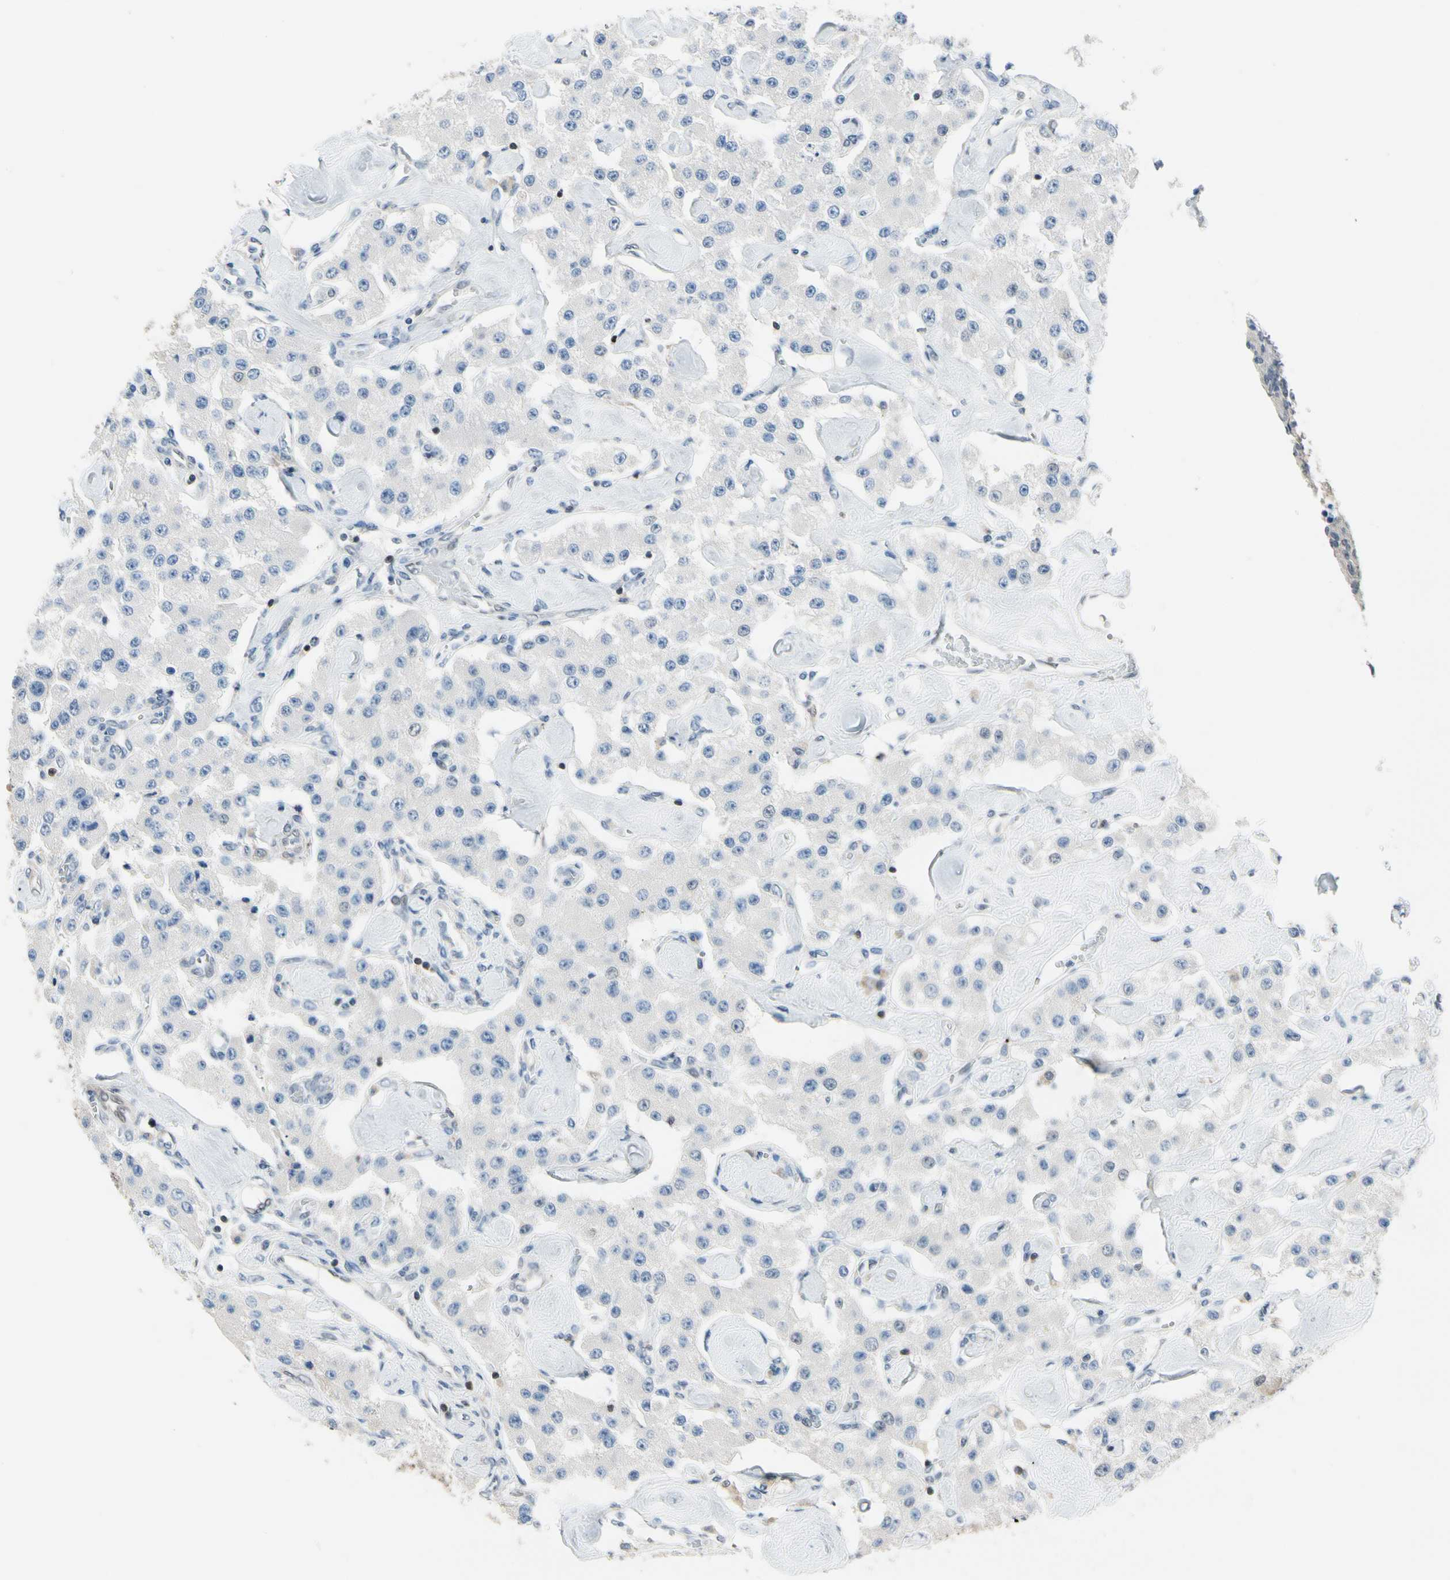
{"staining": {"intensity": "negative", "quantity": "none", "location": "none"}, "tissue": "carcinoid", "cell_type": "Tumor cells", "image_type": "cancer", "snomed": [{"axis": "morphology", "description": "Carcinoid, malignant, NOS"}, {"axis": "topography", "description": "Pancreas"}], "caption": "DAB (3,3'-diaminobenzidine) immunohistochemical staining of malignant carcinoid exhibits no significant expression in tumor cells.", "gene": "NFATC2", "patient": {"sex": "male", "age": 41}}